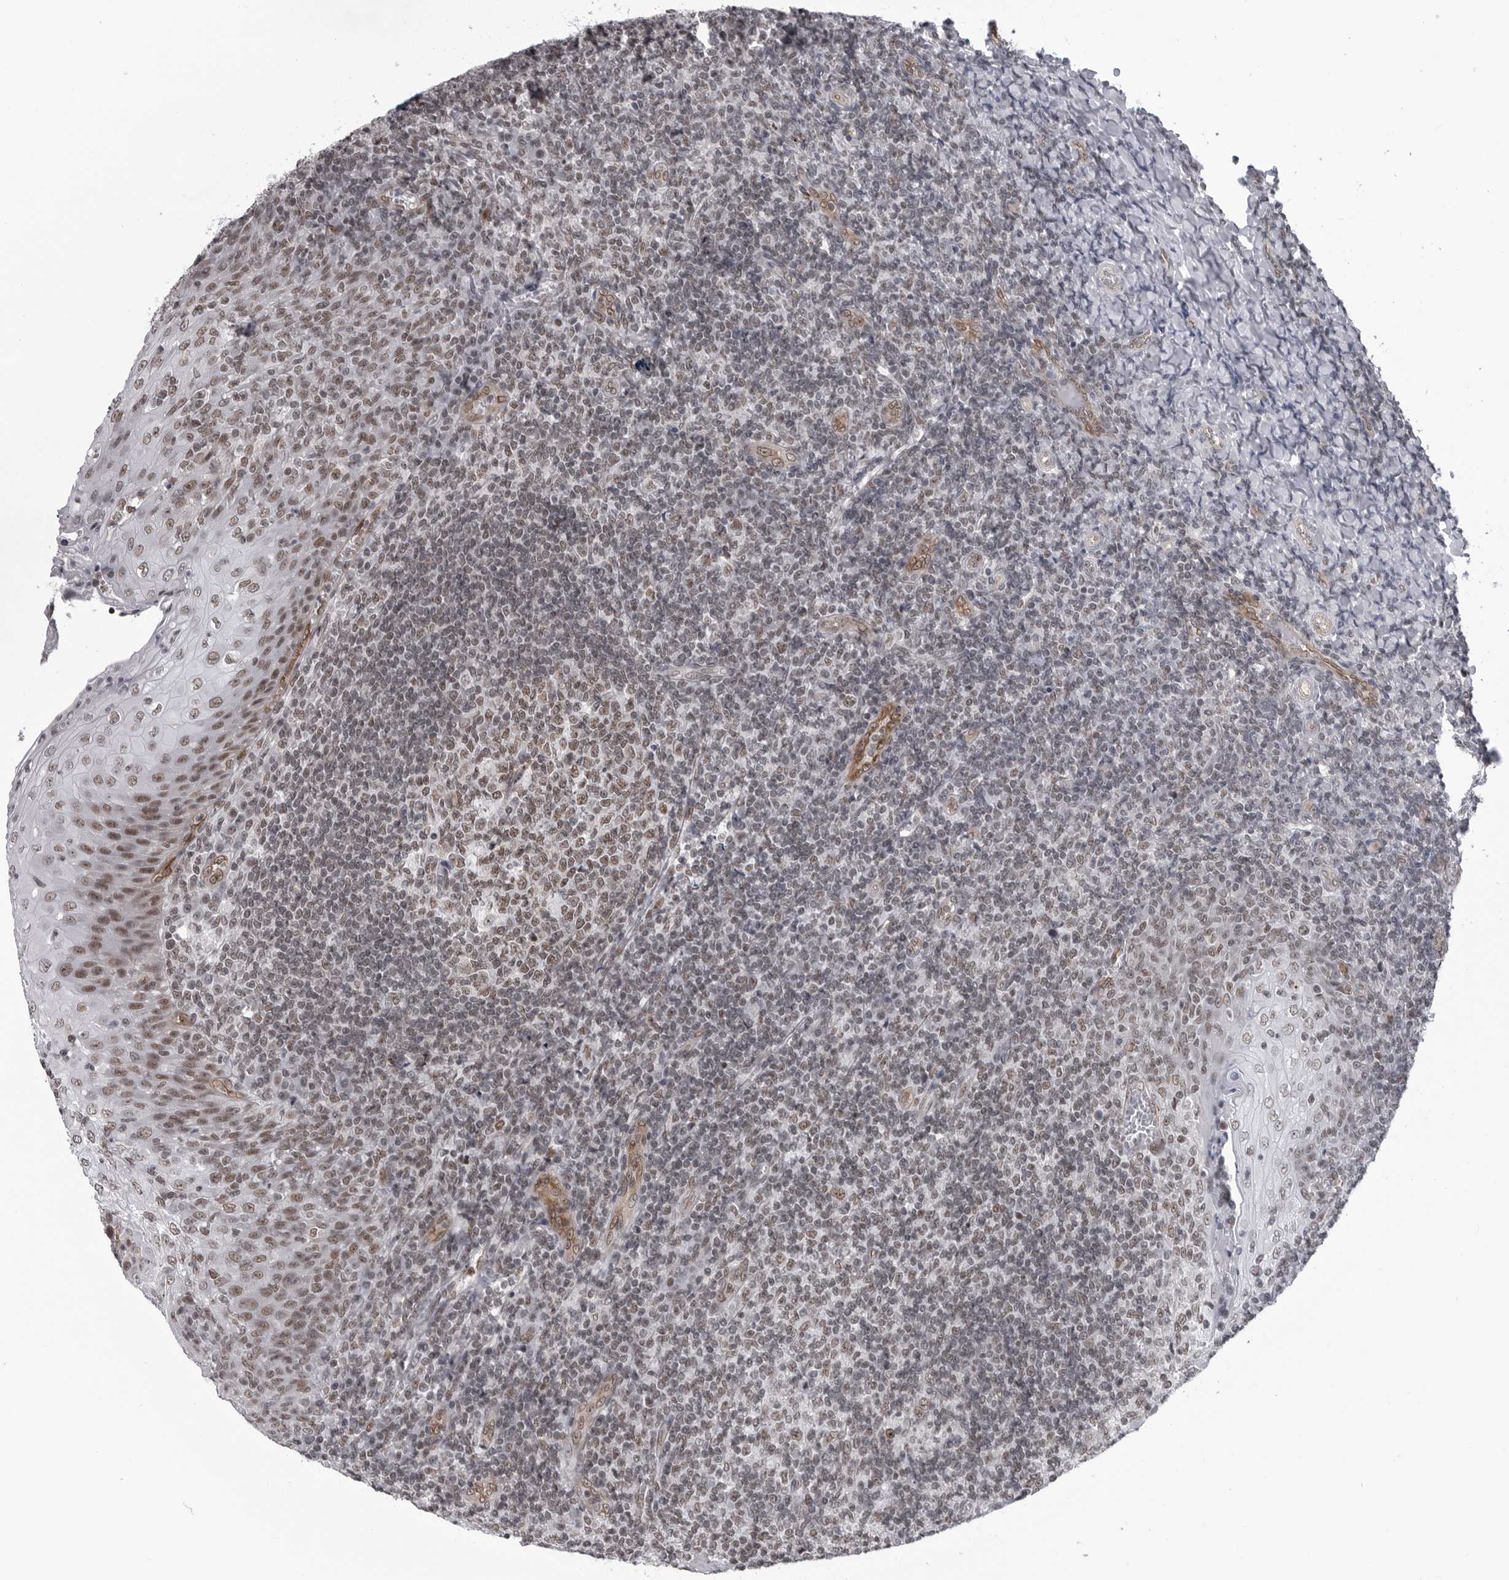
{"staining": {"intensity": "moderate", "quantity": ">75%", "location": "nuclear"}, "tissue": "tonsil", "cell_type": "Germinal center cells", "image_type": "normal", "snomed": [{"axis": "morphology", "description": "Normal tissue, NOS"}, {"axis": "topography", "description": "Tonsil"}], "caption": "Immunohistochemistry (DAB (3,3'-diaminobenzidine)) staining of normal tonsil reveals moderate nuclear protein positivity in about >75% of germinal center cells.", "gene": "RNF26", "patient": {"sex": "female", "age": 19}}